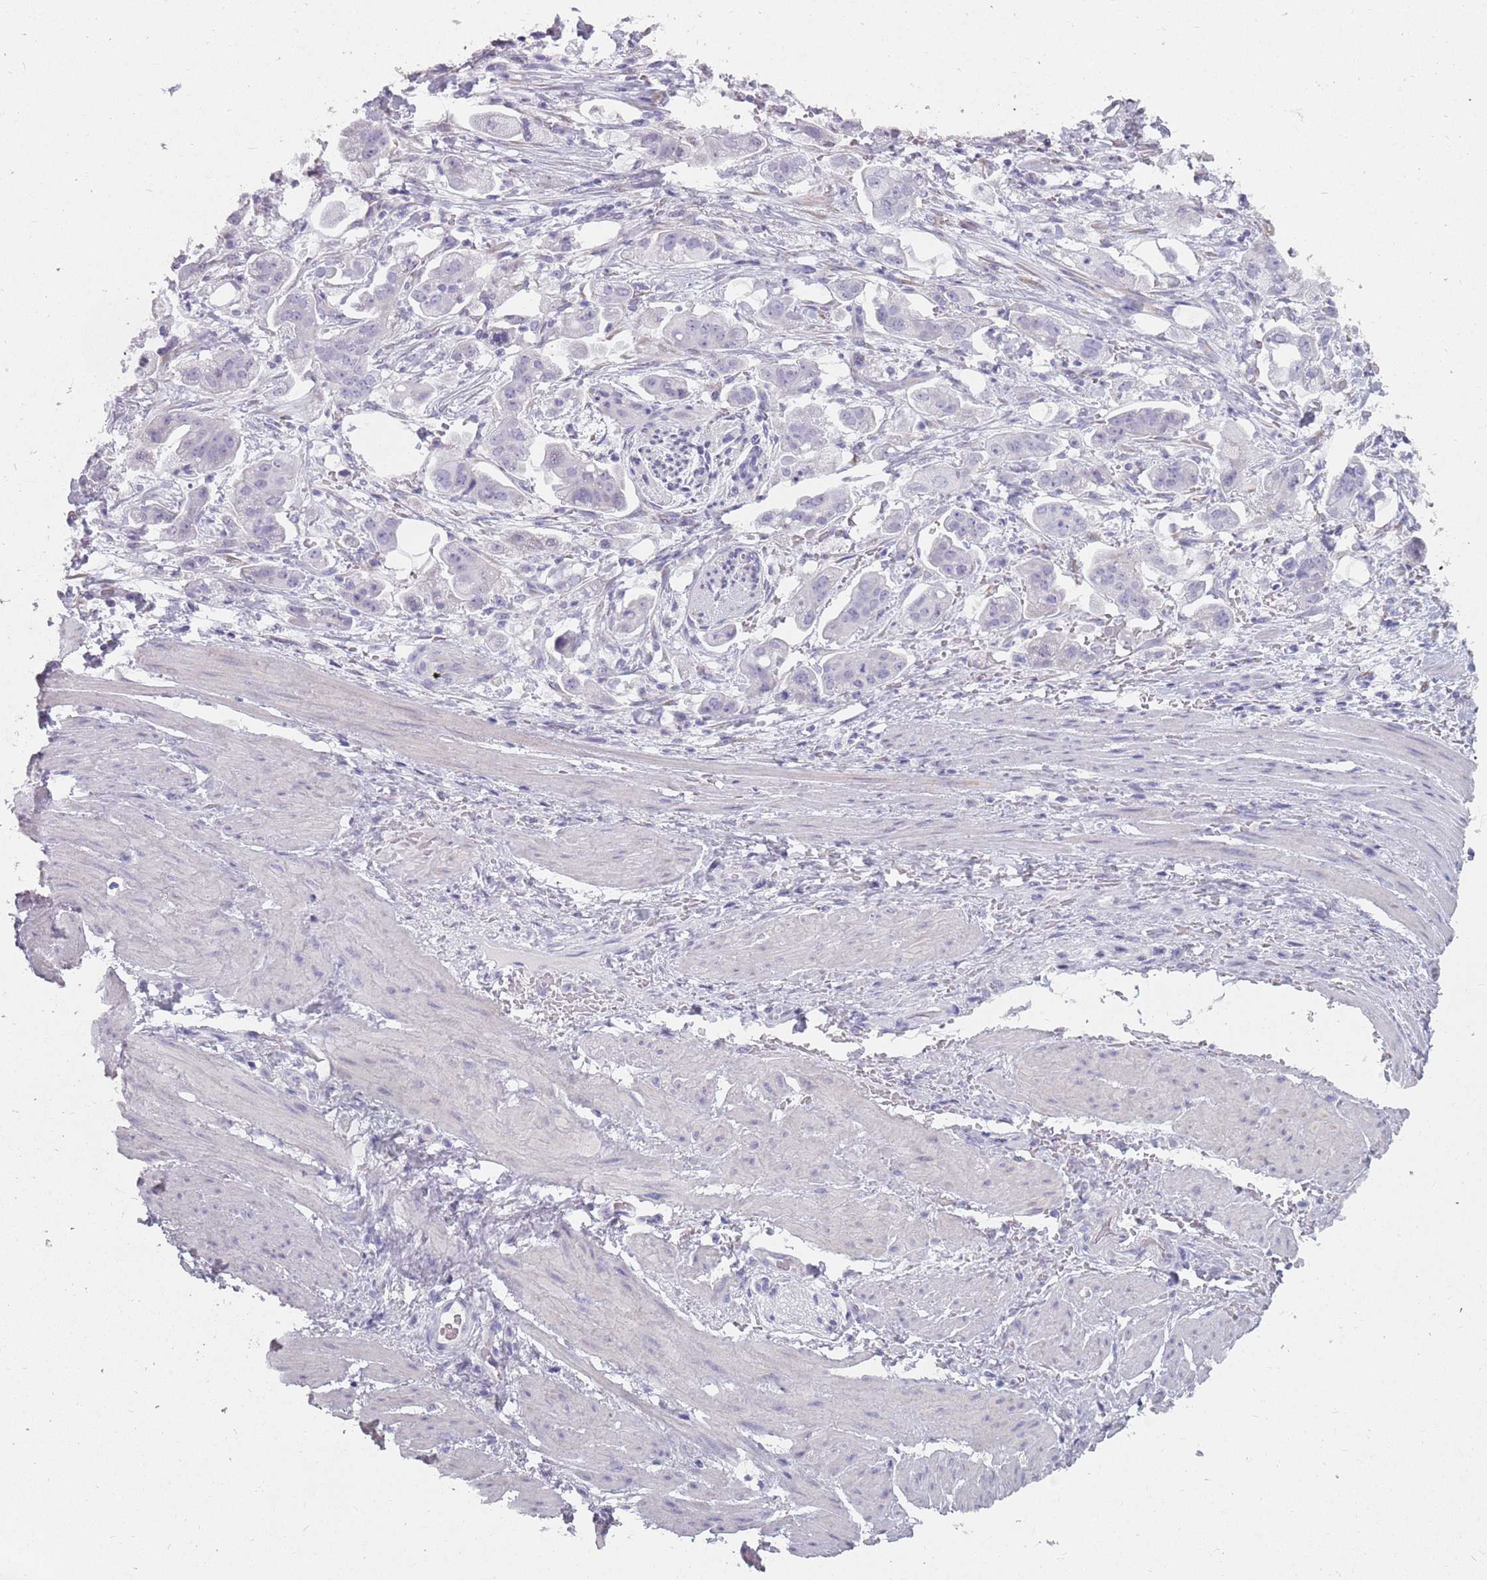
{"staining": {"intensity": "negative", "quantity": "none", "location": "none"}, "tissue": "stomach cancer", "cell_type": "Tumor cells", "image_type": "cancer", "snomed": [{"axis": "morphology", "description": "Adenocarcinoma, NOS"}, {"axis": "topography", "description": "Stomach"}], "caption": "This is an IHC photomicrograph of human stomach cancer. There is no positivity in tumor cells.", "gene": "DDX4", "patient": {"sex": "male", "age": 62}}